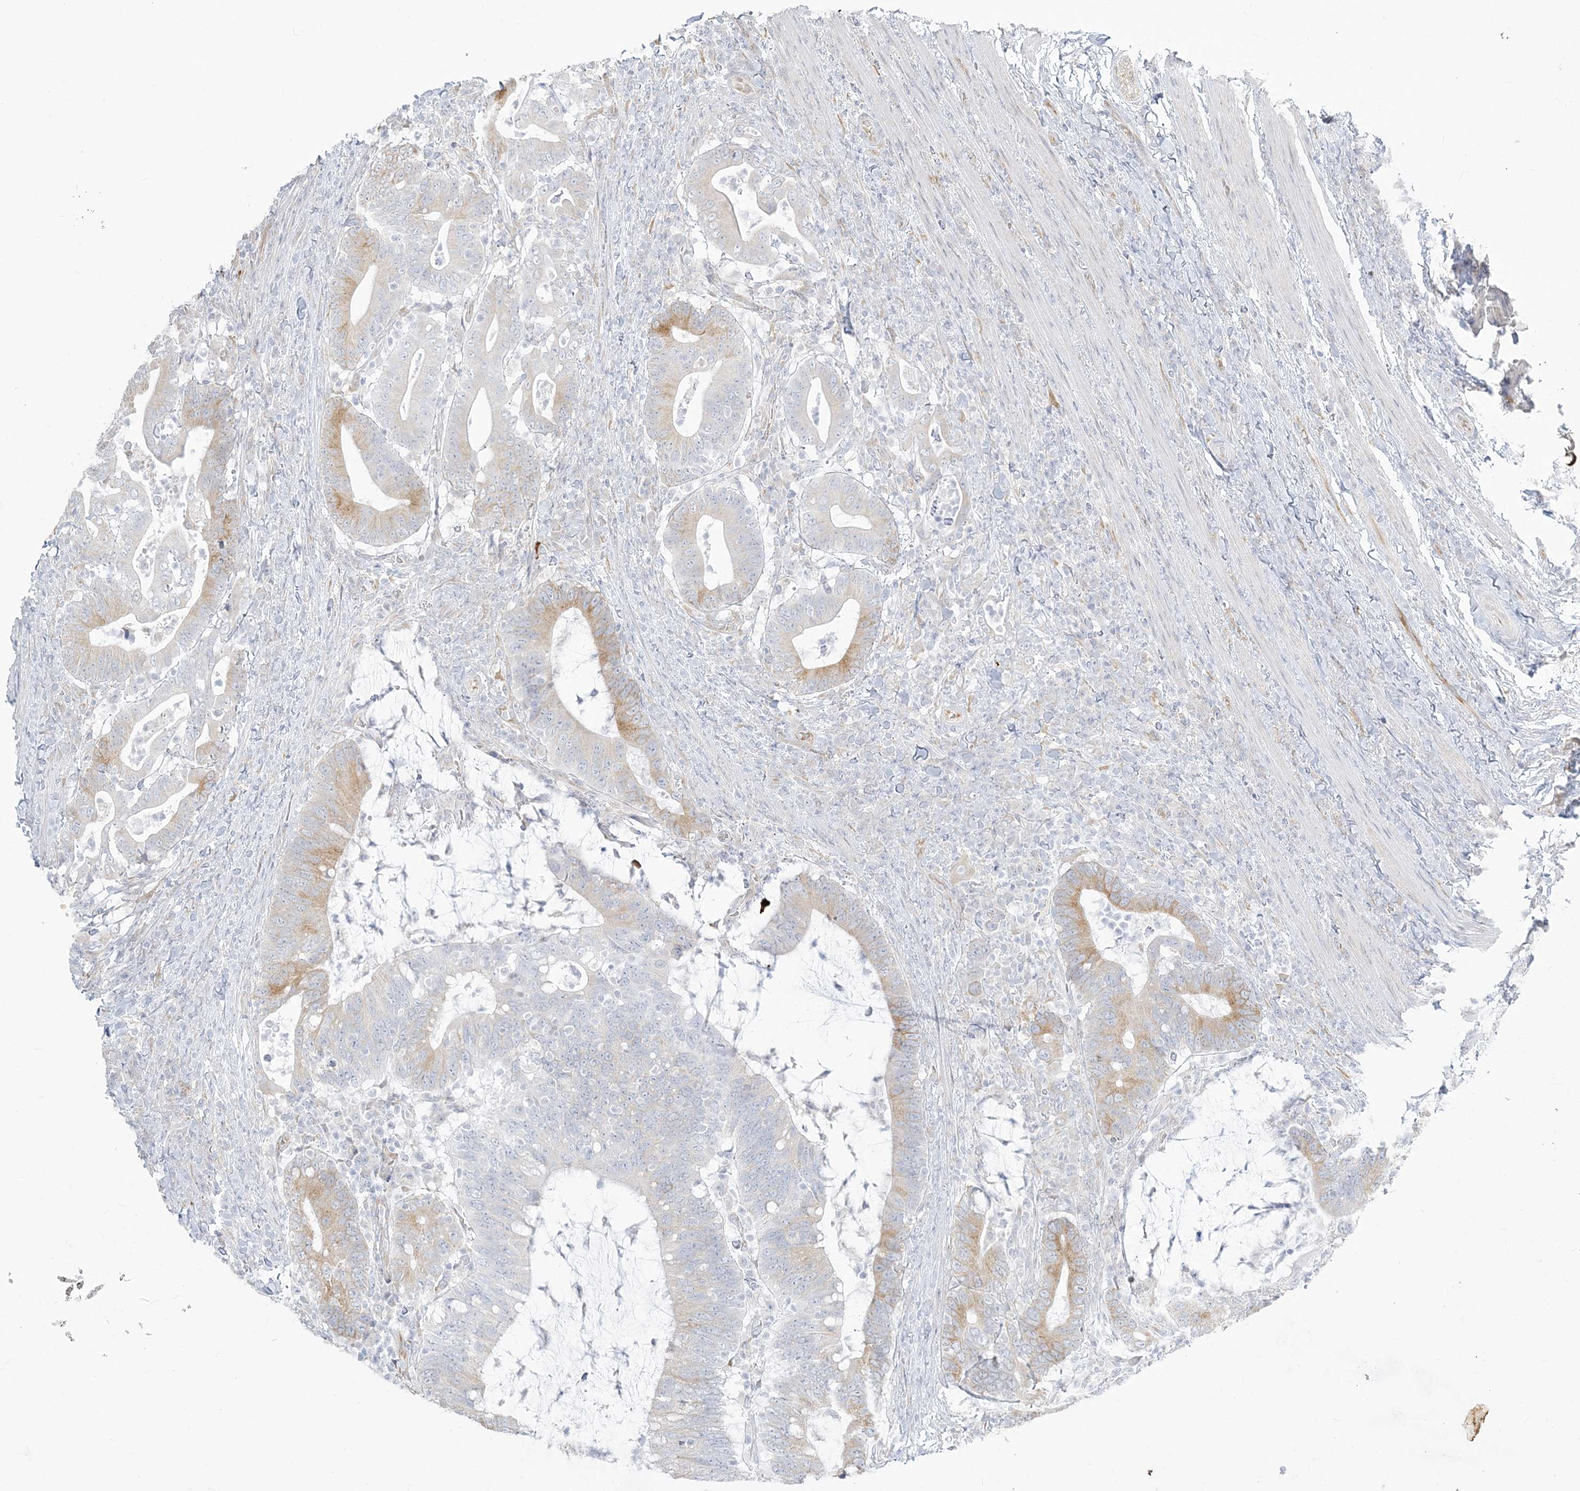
{"staining": {"intensity": "moderate", "quantity": "<25%", "location": "cytoplasmic/membranous"}, "tissue": "colorectal cancer", "cell_type": "Tumor cells", "image_type": "cancer", "snomed": [{"axis": "morphology", "description": "Adenocarcinoma, NOS"}, {"axis": "topography", "description": "Colon"}], "caption": "Colorectal cancer was stained to show a protein in brown. There is low levels of moderate cytoplasmic/membranous staining in approximately <25% of tumor cells.", "gene": "ZC3H6", "patient": {"sex": "female", "age": 66}}